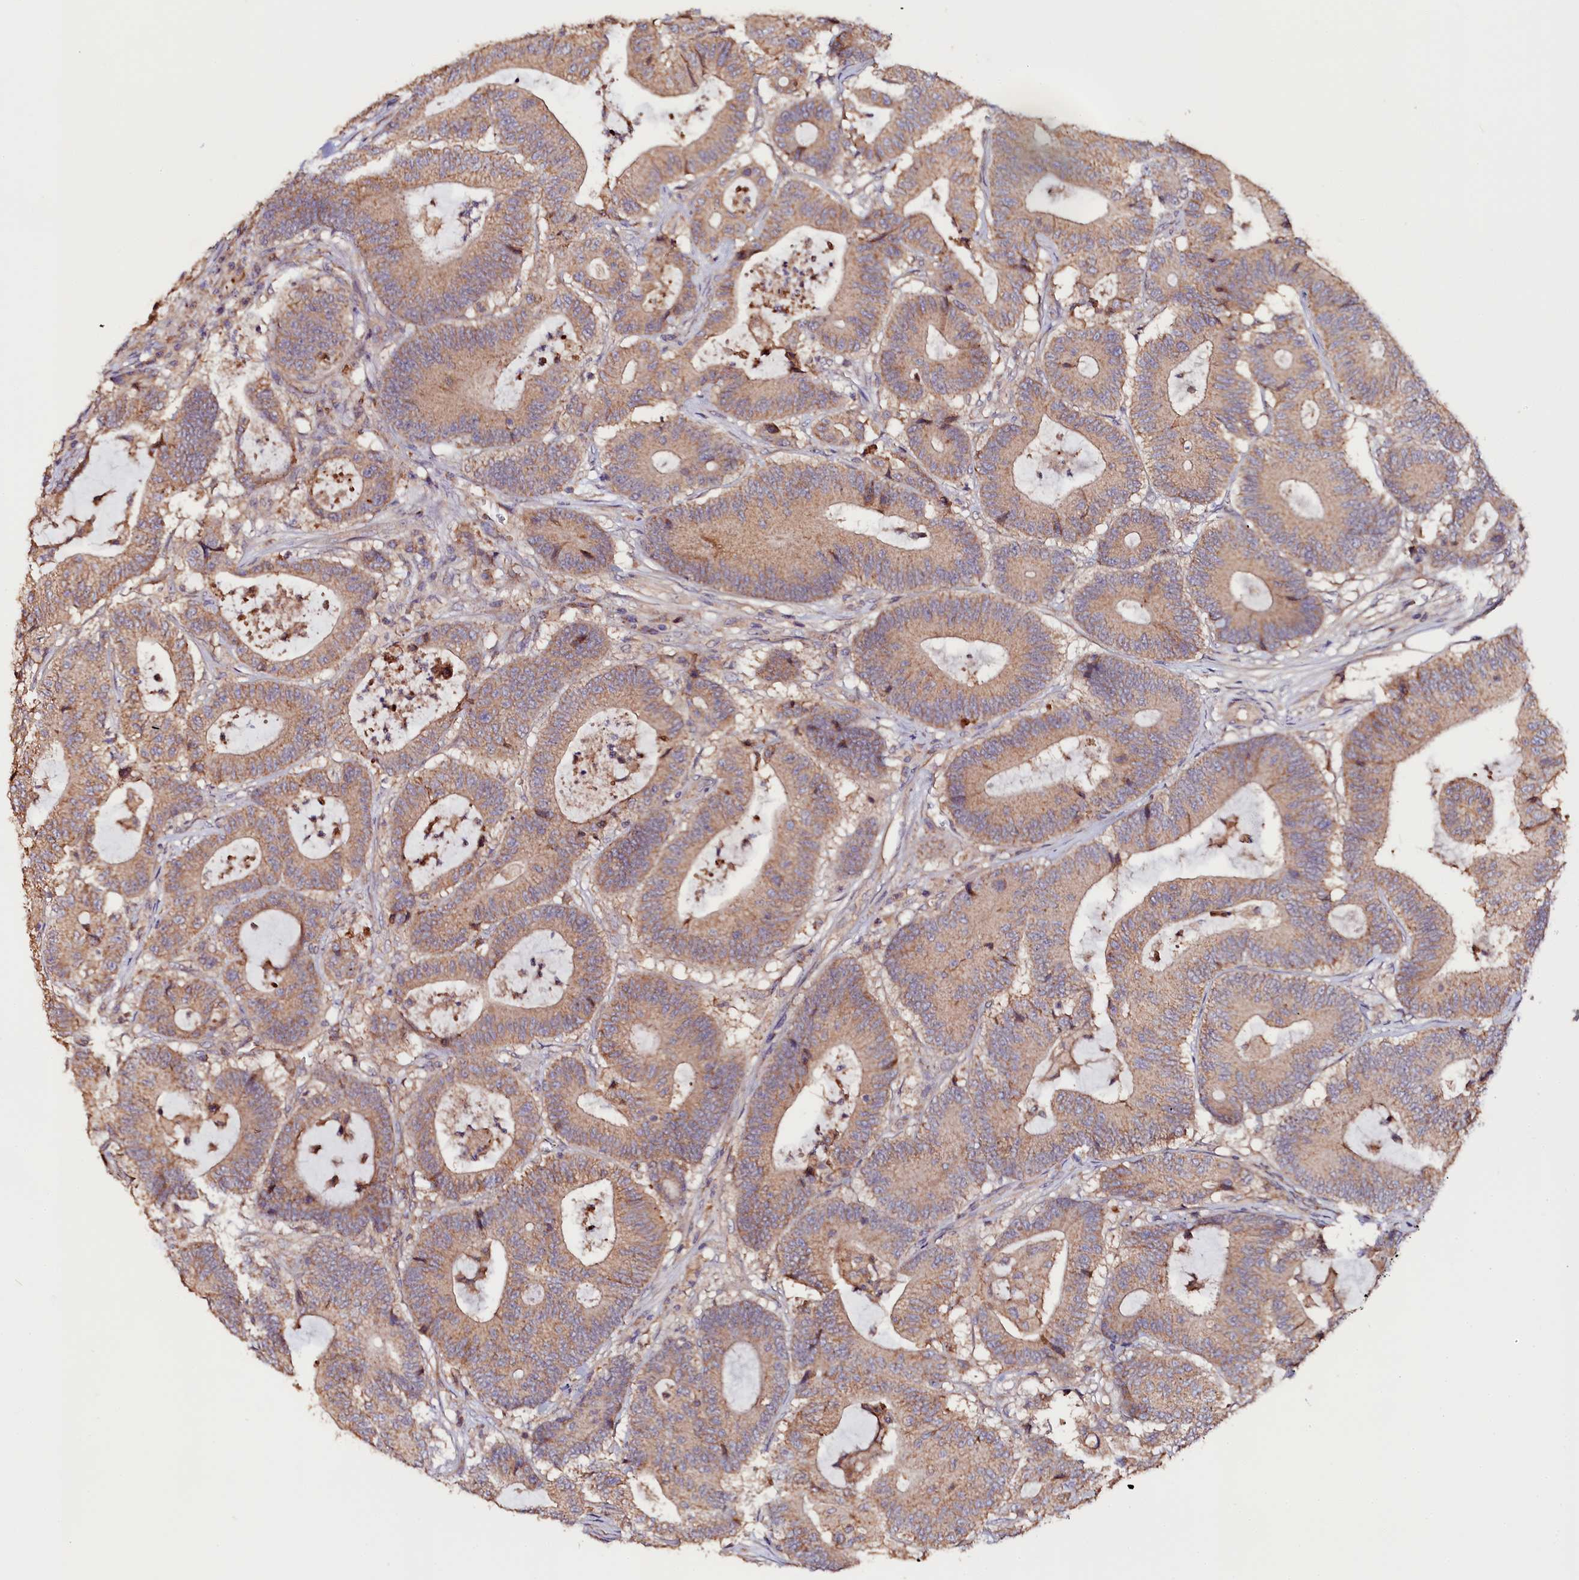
{"staining": {"intensity": "weak", "quantity": ">75%", "location": "cytoplasmic/membranous"}, "tissue": "colorectal cancer", "cell_type": "Tumor cells", "image_type": "cancer", "snomed": [{"axis": "morphology", "description": "Adenocarcinoma, NOS"}, {"axis": "topography", "description": "Colon"}], "caption": "Human colorectal cancer (adenocarcinoma) stained for a protein (brown) shows weak cytoplasmic/membranous positive expression in approximately >75% of tumor cells.", "gene": "KATNB1", "patient": {"sex": "female", "age": 84}}